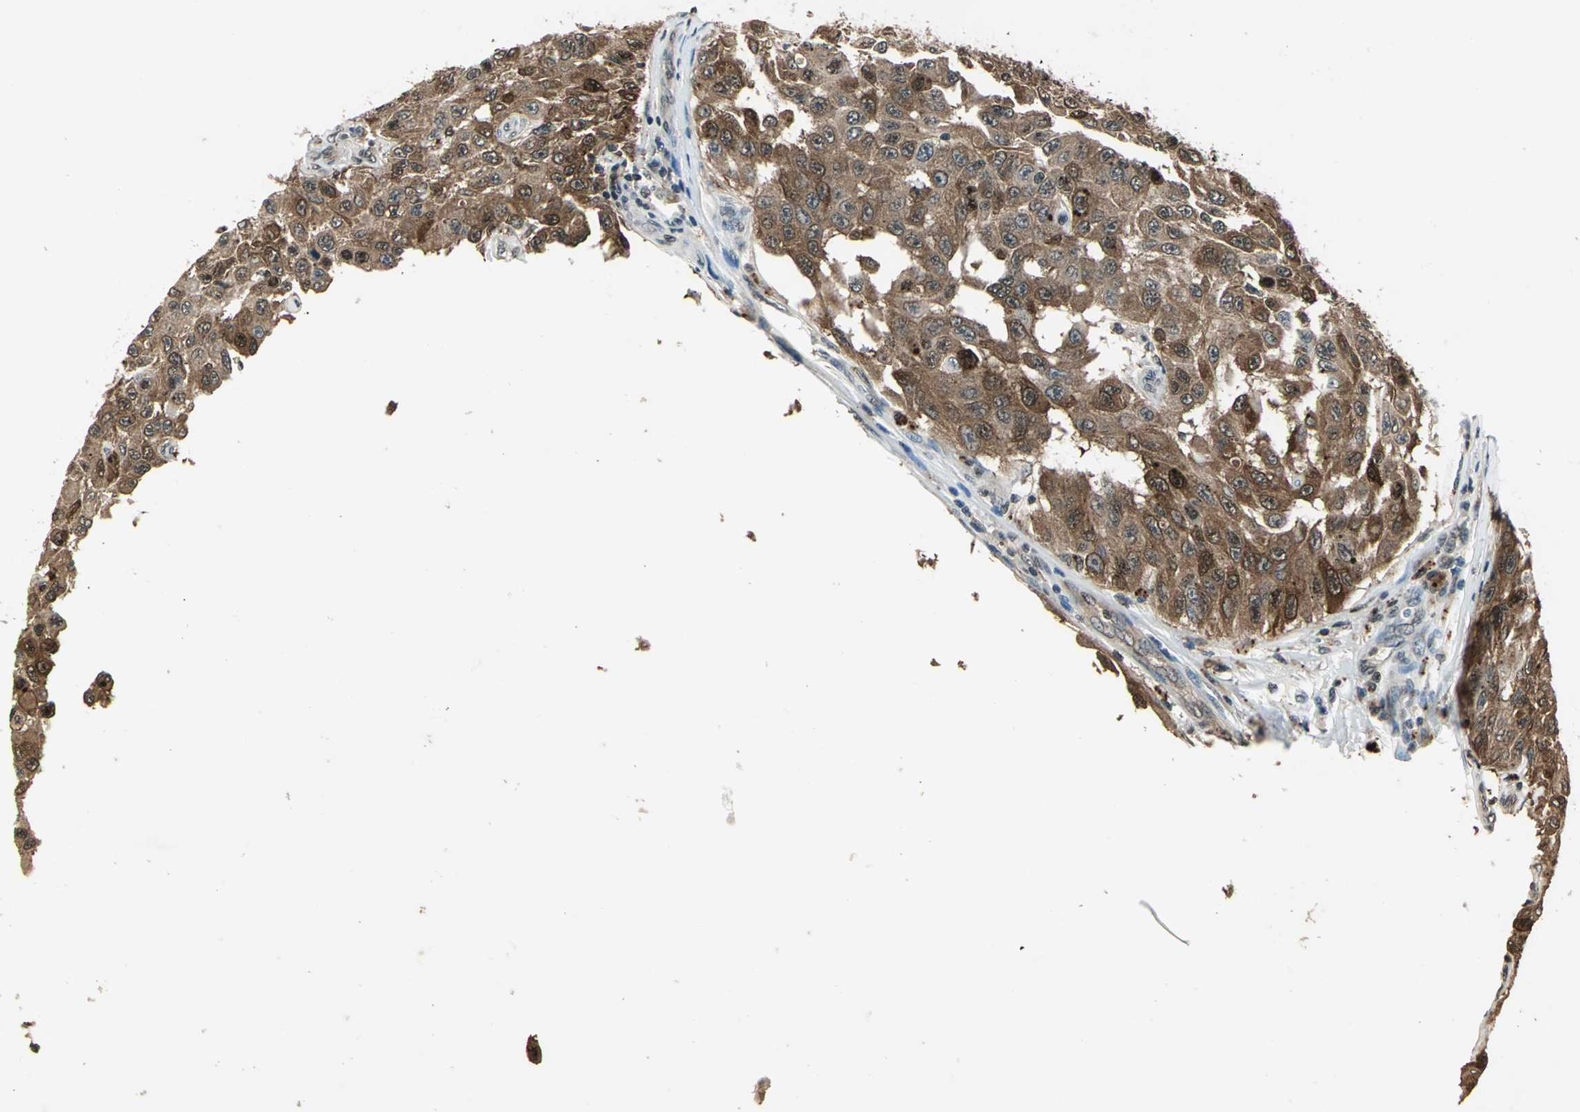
{"staining": {"intensity": "strong", "quantity": ">75%", "location": "cytoplasmic/membranous,nuclear"}, "tissue": "melanoma", "cell_type": "Tumor cells", "image_type": "cancer", "snomed": [{"axis": "morphology", "description": "Malignant melanoma, NOS"}, {"axis": "topography", "description": "Skin"}], "caption": "Immunohistochemistry (IHC) of malignant melanoma exhibits high levels of strong cytoplasmic/membranous and nuclear staining in about >75% of tumor cells. (DAB IHC with brightfield microscopy, high magnification).", "gene": "LGALS3", "patient": {"sex": "male", "age": 30}}